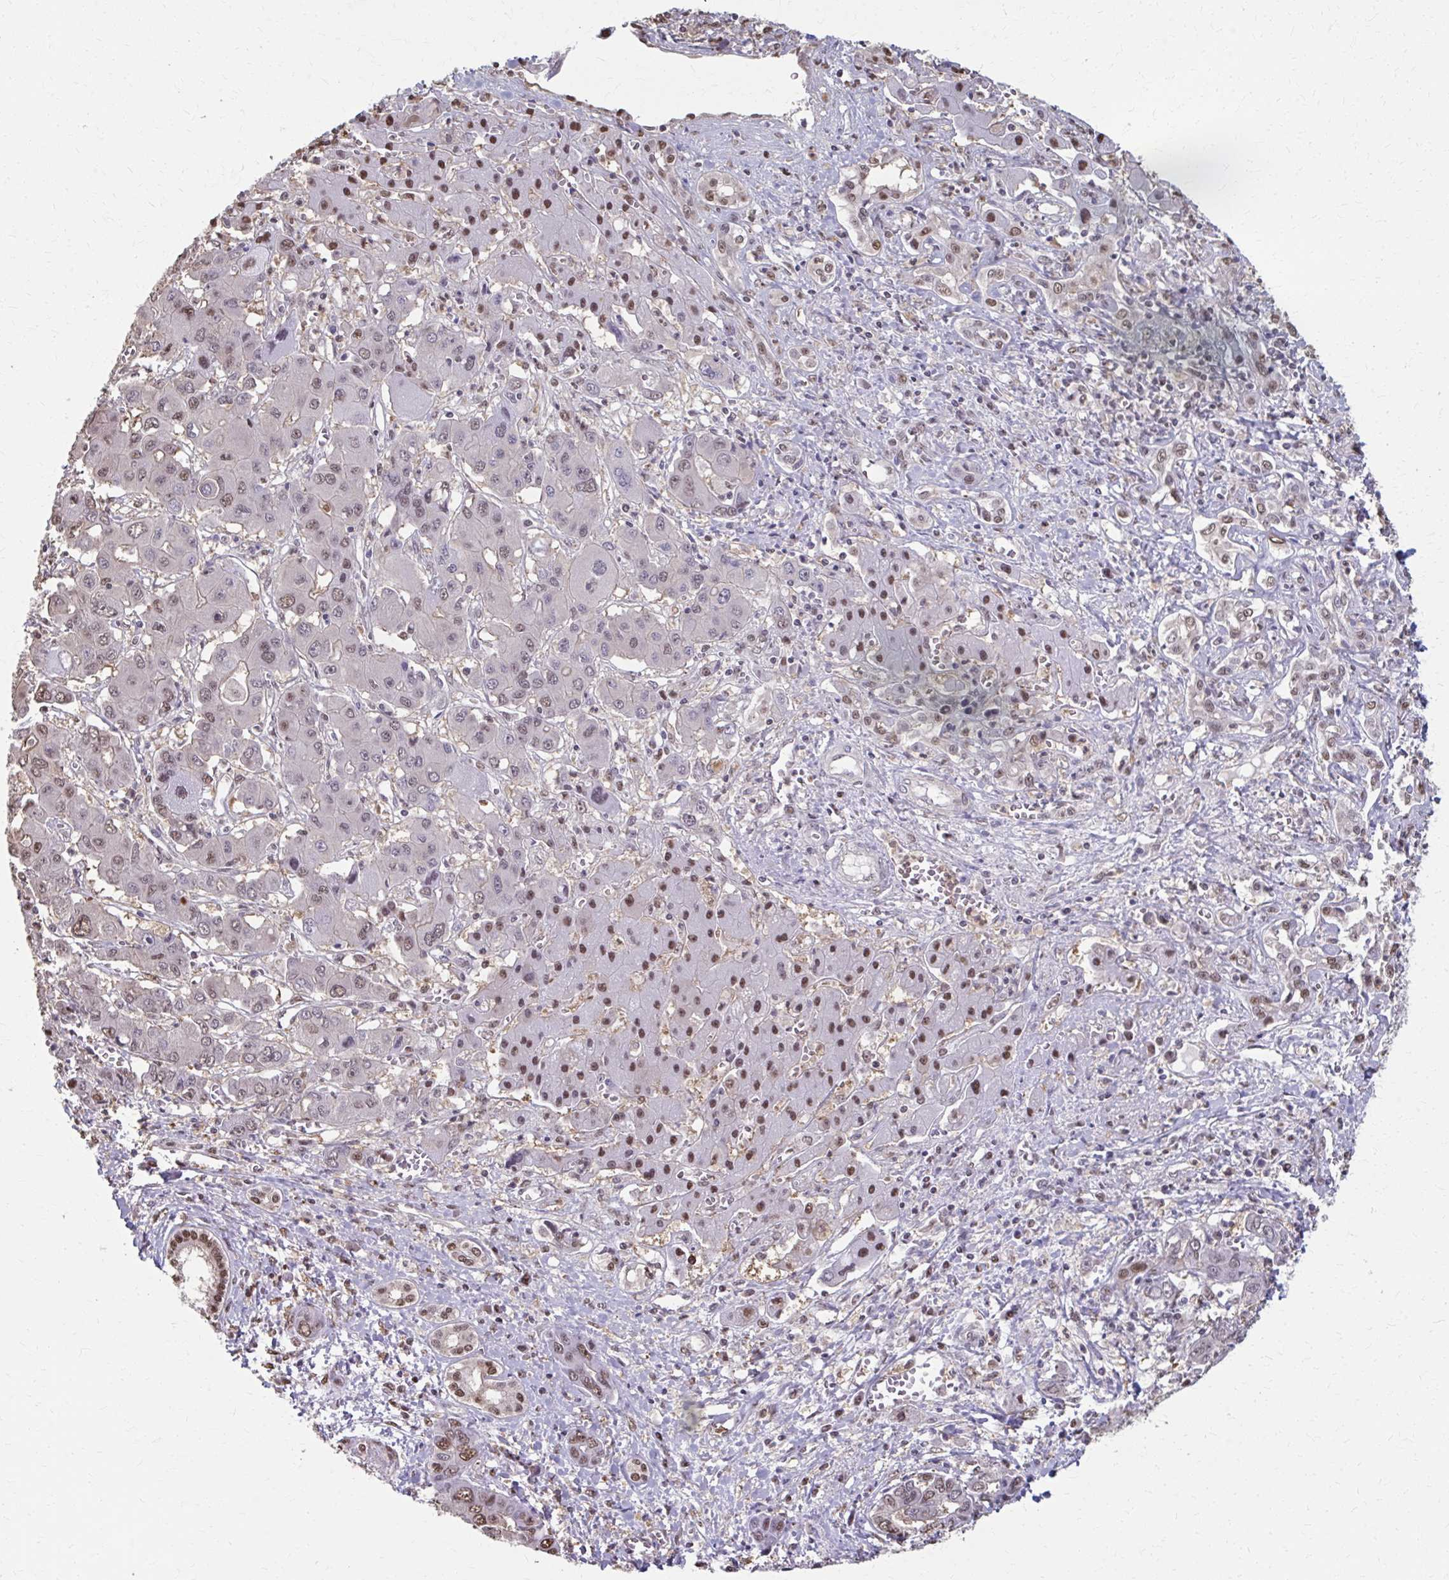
{"staining": {"intensity": "weak", "quantity": "25%-75%", "location": "cytoplasmic/membranous,nuclear"}, "tissue": "liver cancer", "cell_type": "Tumor cells", "image_type": "cancer", "snomed": [{"axis": "morphology", "description": "Cholangiocarcinoma"}, {"axis": "topography", "description": "Liver"}], "caption": "Liver cancer tissue demonstrates weak cytoplasmic/membranous and nuclear expression in approximately 25%-75% of tumor cells, visualized by immunohistochemistry. The staining was performed using DAB, with brown indicating positive protein expression. Nuclei are stained blue with hematoxylin.", "gene": "ING4", "patient": {"sex": "male", "age": 67}}